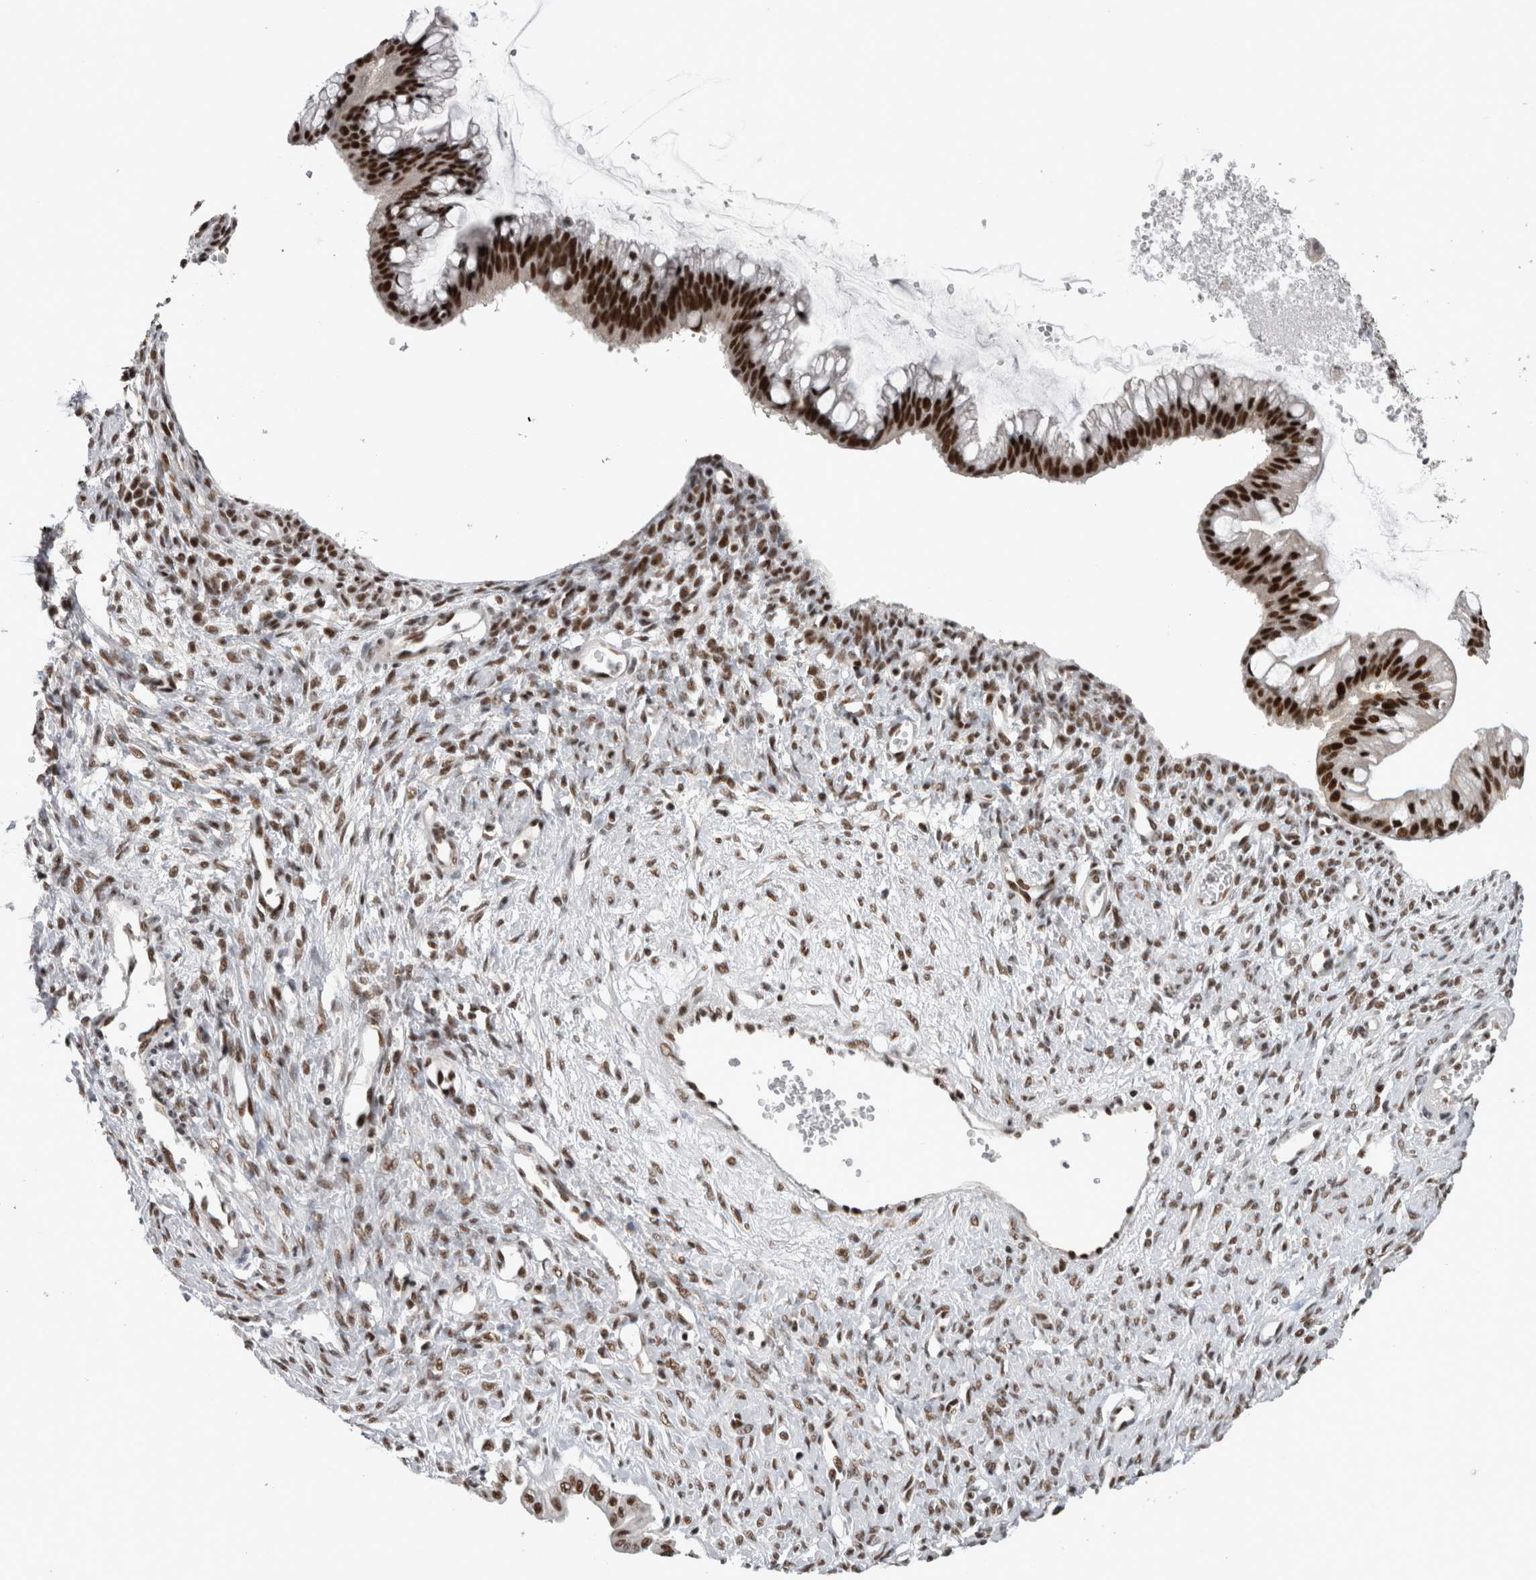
{"staining": {"intensity": "strong", "quantity": ">75%", "location": "nuclear"}, "tissue": "ovarian cancer", "cell_type": "Tumor cells", "image_type": "cancer", "snomed": [{"axis": "morphology", "description": "Cystadenocarcinoma, mucinous, NOS"}, {"axis": "topography", "description": "Ovary"}], "caption": "An image of human ovarian cancer stained for a protein reveals strong nuclear brown staining in tumor cells.", "gene": "CDK11A", "patient": {"sex": "female", "age": 73}}